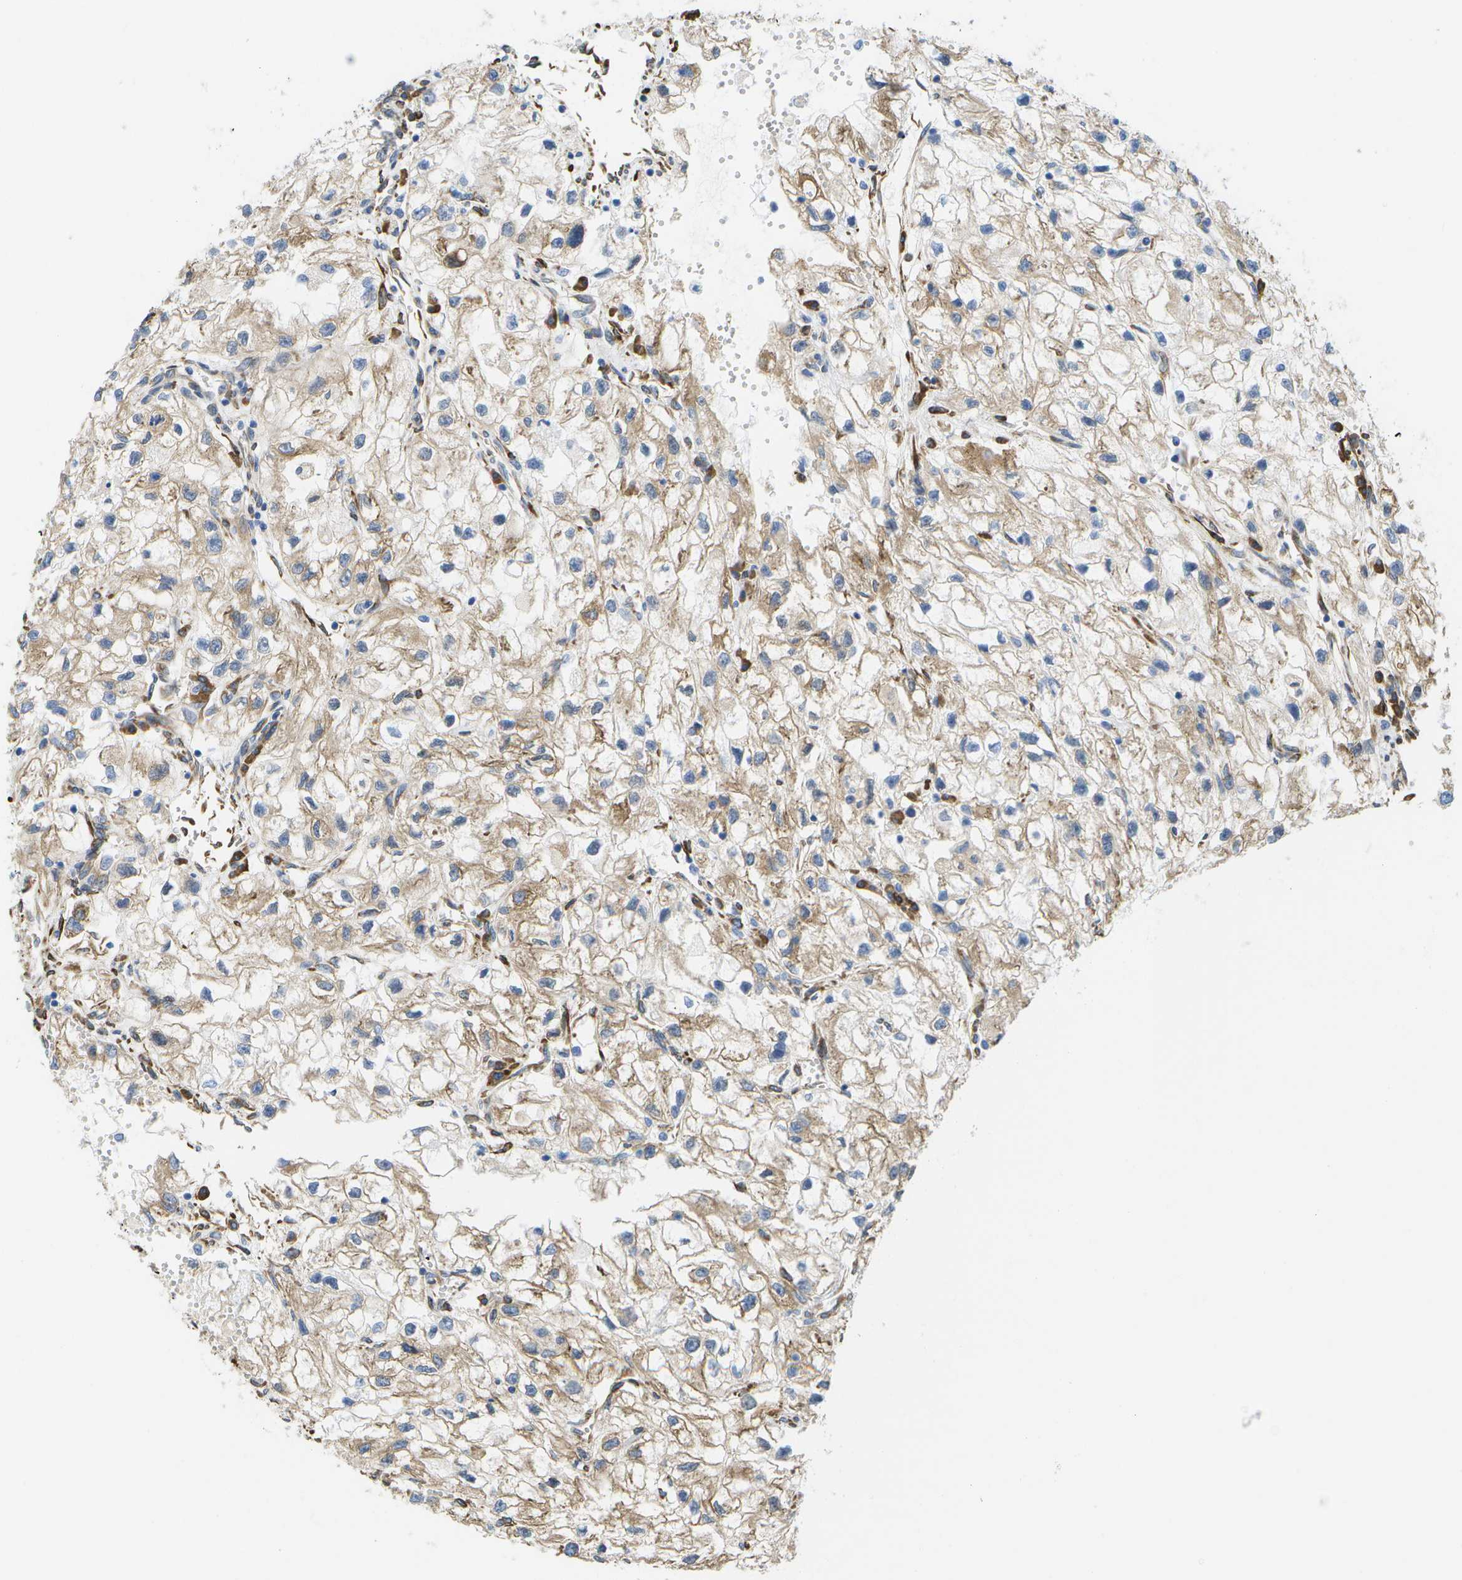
{"staining": {"intensity": "moderate", "quantity": ">75%", "location": "cytoplasmic/membranous"}, "tissue": "renal cancer", "cell_type": "Tumor cells", "image_type": "cancer", "snomed": [{"axis": "morphology", "description": "Adenocarcinoma, NOS"}, {"axis": "topography", "description": "Kidney"}], "caption": "Immunohistochemical staining of human renal cancer displays medium levels of moderate cytoplasmic/membranous expression in approximately >75% of tumor cells.", "gene": "ZDHHC17", "patient": {"sex": "female", "age": 70}}